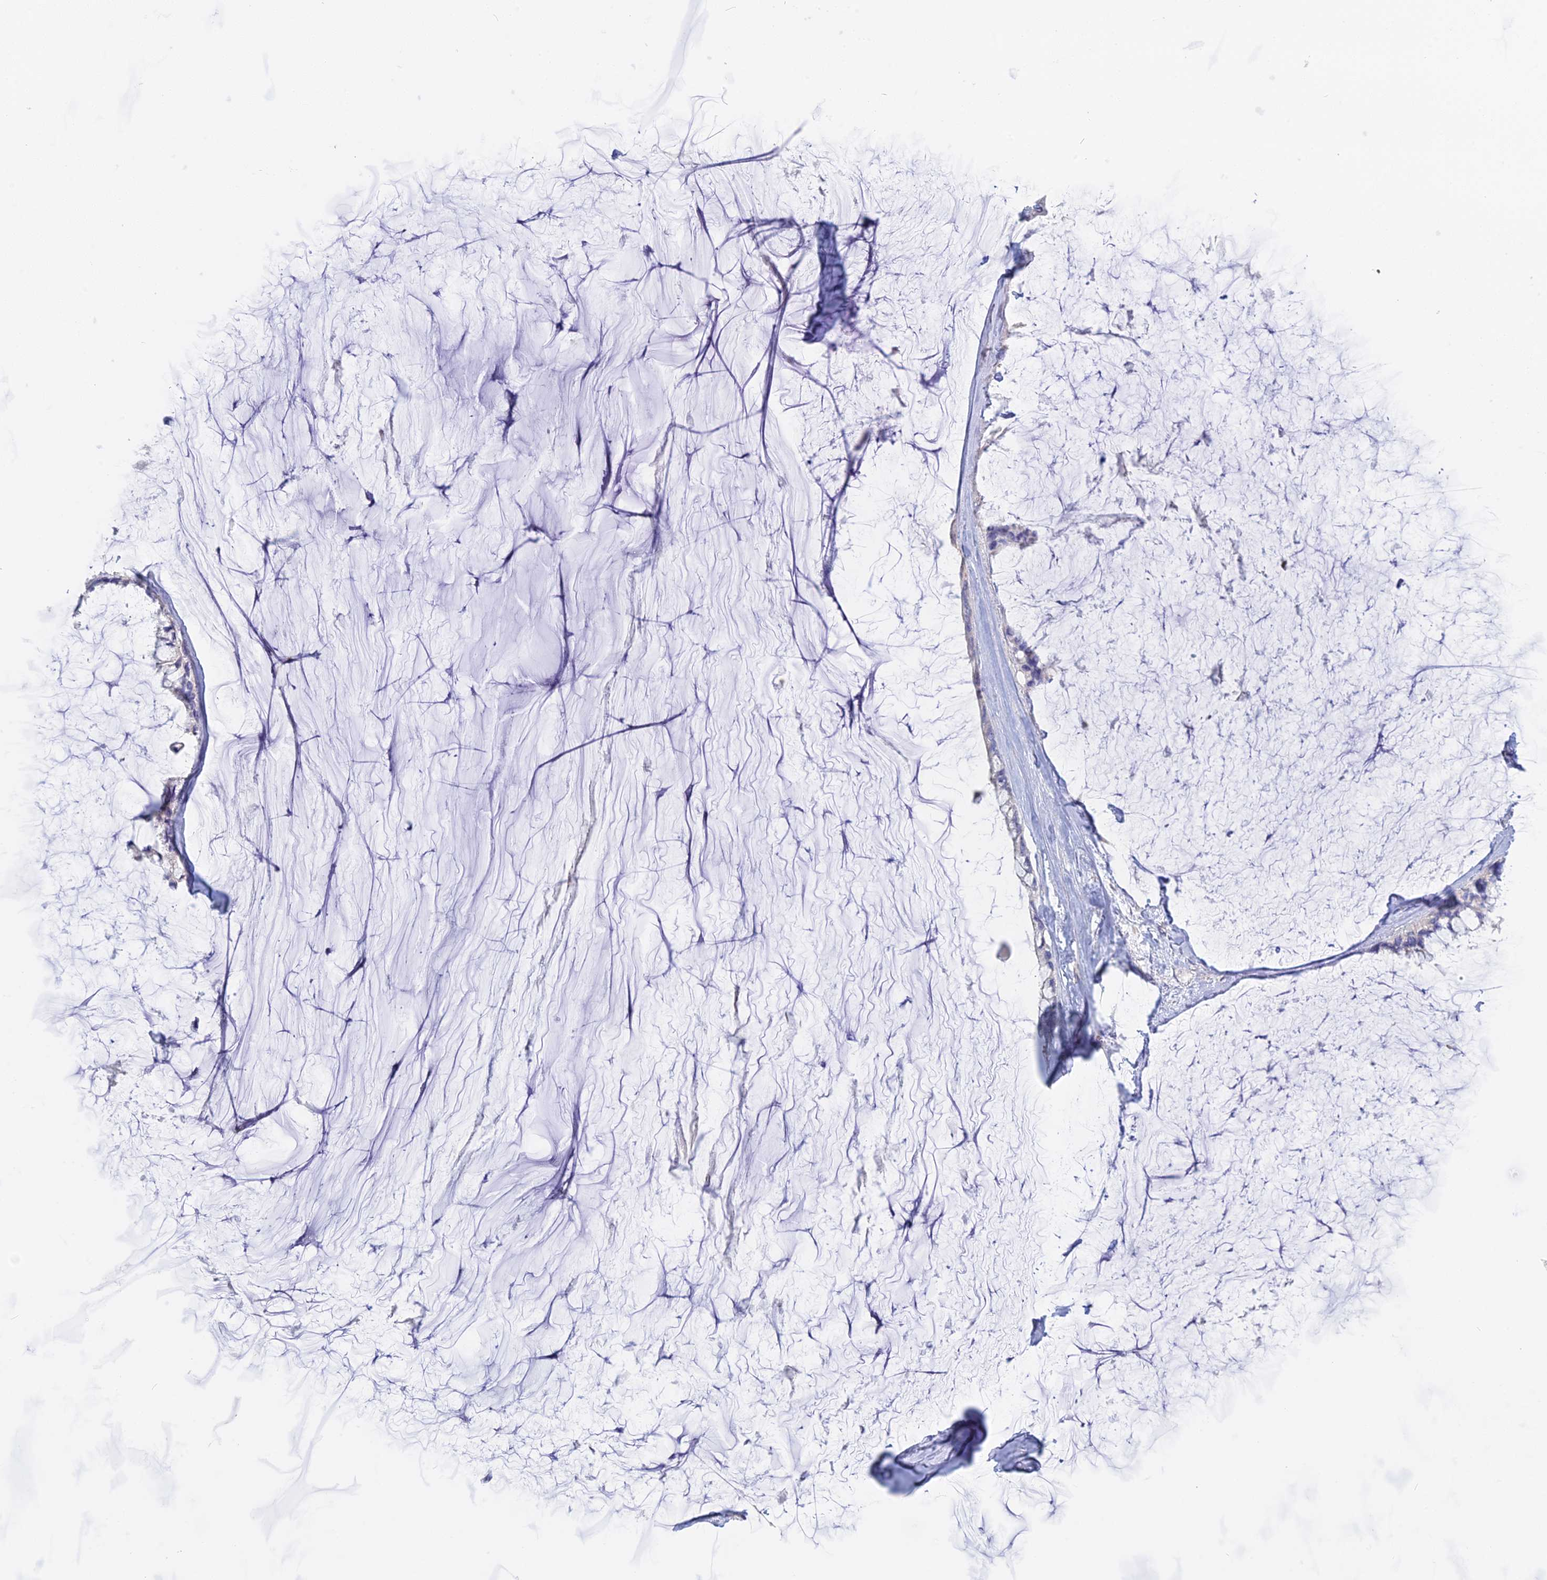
{"staining": {"intensity": "negative", "quantity": "none", "location": "none"}, "tissue": "ovarian cancer", "cell_type": "Tumor cells", "image_type": "cancer", "snomed": [{"axis": "morphology", "description": "Cystadenocarcinoma, mucinous, NOS"}, {"axis": "topography", "description": "Ovary"}], "caption": "The histopathology image exhibits no staining of tumor cells in mucinous cystadenocarcinoma (ovarian).", "gene": "ADGRA1", "patient": {"sex": "female", "age": 39}}